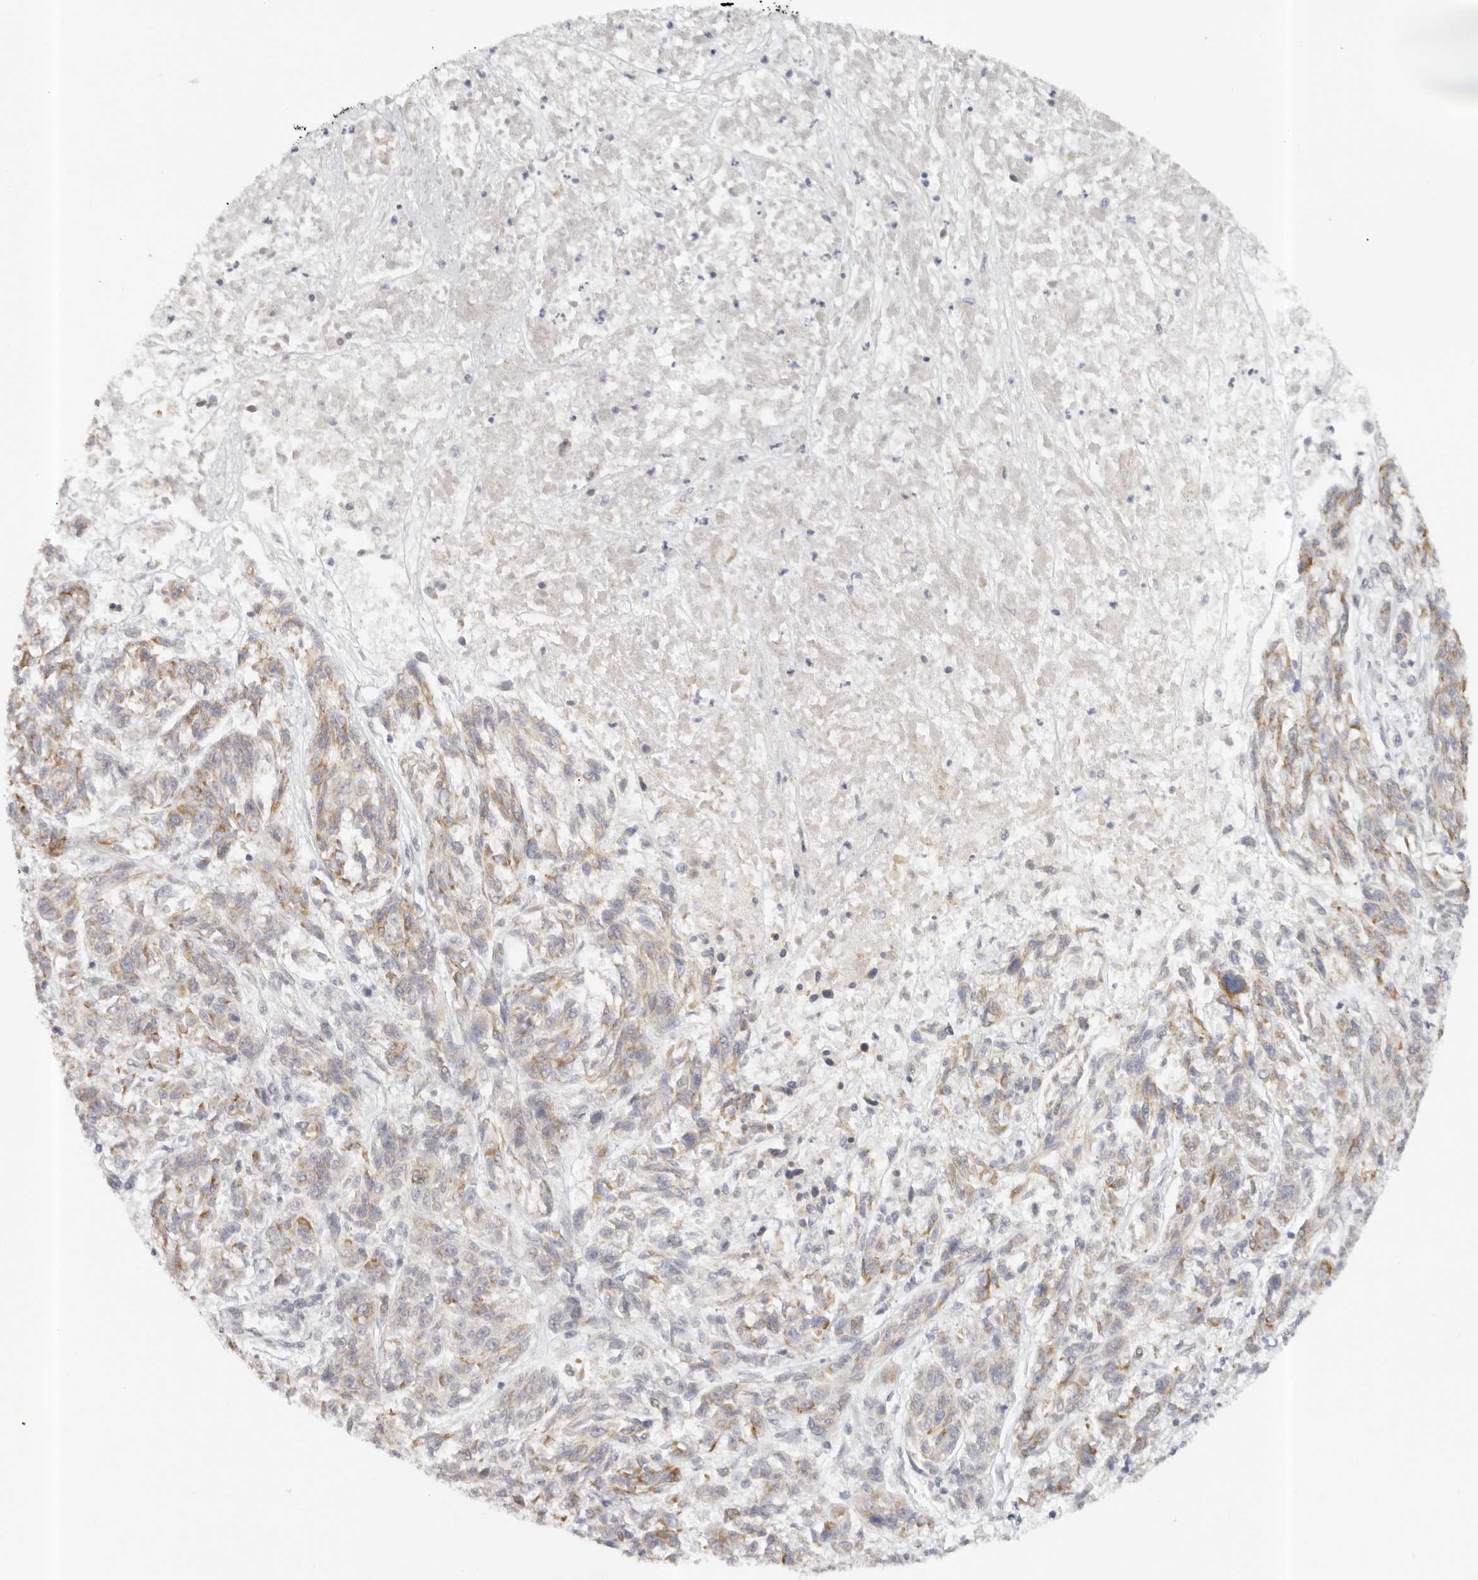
{"staining": {"intensity": "moderate", "quantity": ">75%", "location": "cytoplasmic/membranous"}, "tissue": "melanoma", "cell_type": "Tumor cells", "image_type": "cancer", "snomed": [{"axis": "morphology", "description": "Malignant melanoma, NOS"}, {"axis": "topography", "description": "Skin"}], "caption": "DAB immunohistochemical staining of human malignant melanoma shows moderate cytoplasmic/membranous protein staining in approximately >75% of tumor cells. The protein of interest is stained brown, and the nuclei are stained in blue (DAB IHC with brightfield microscopy, high magnification).", "gene": "KDF1", "patient": {"sex": "male", "age": 53}}